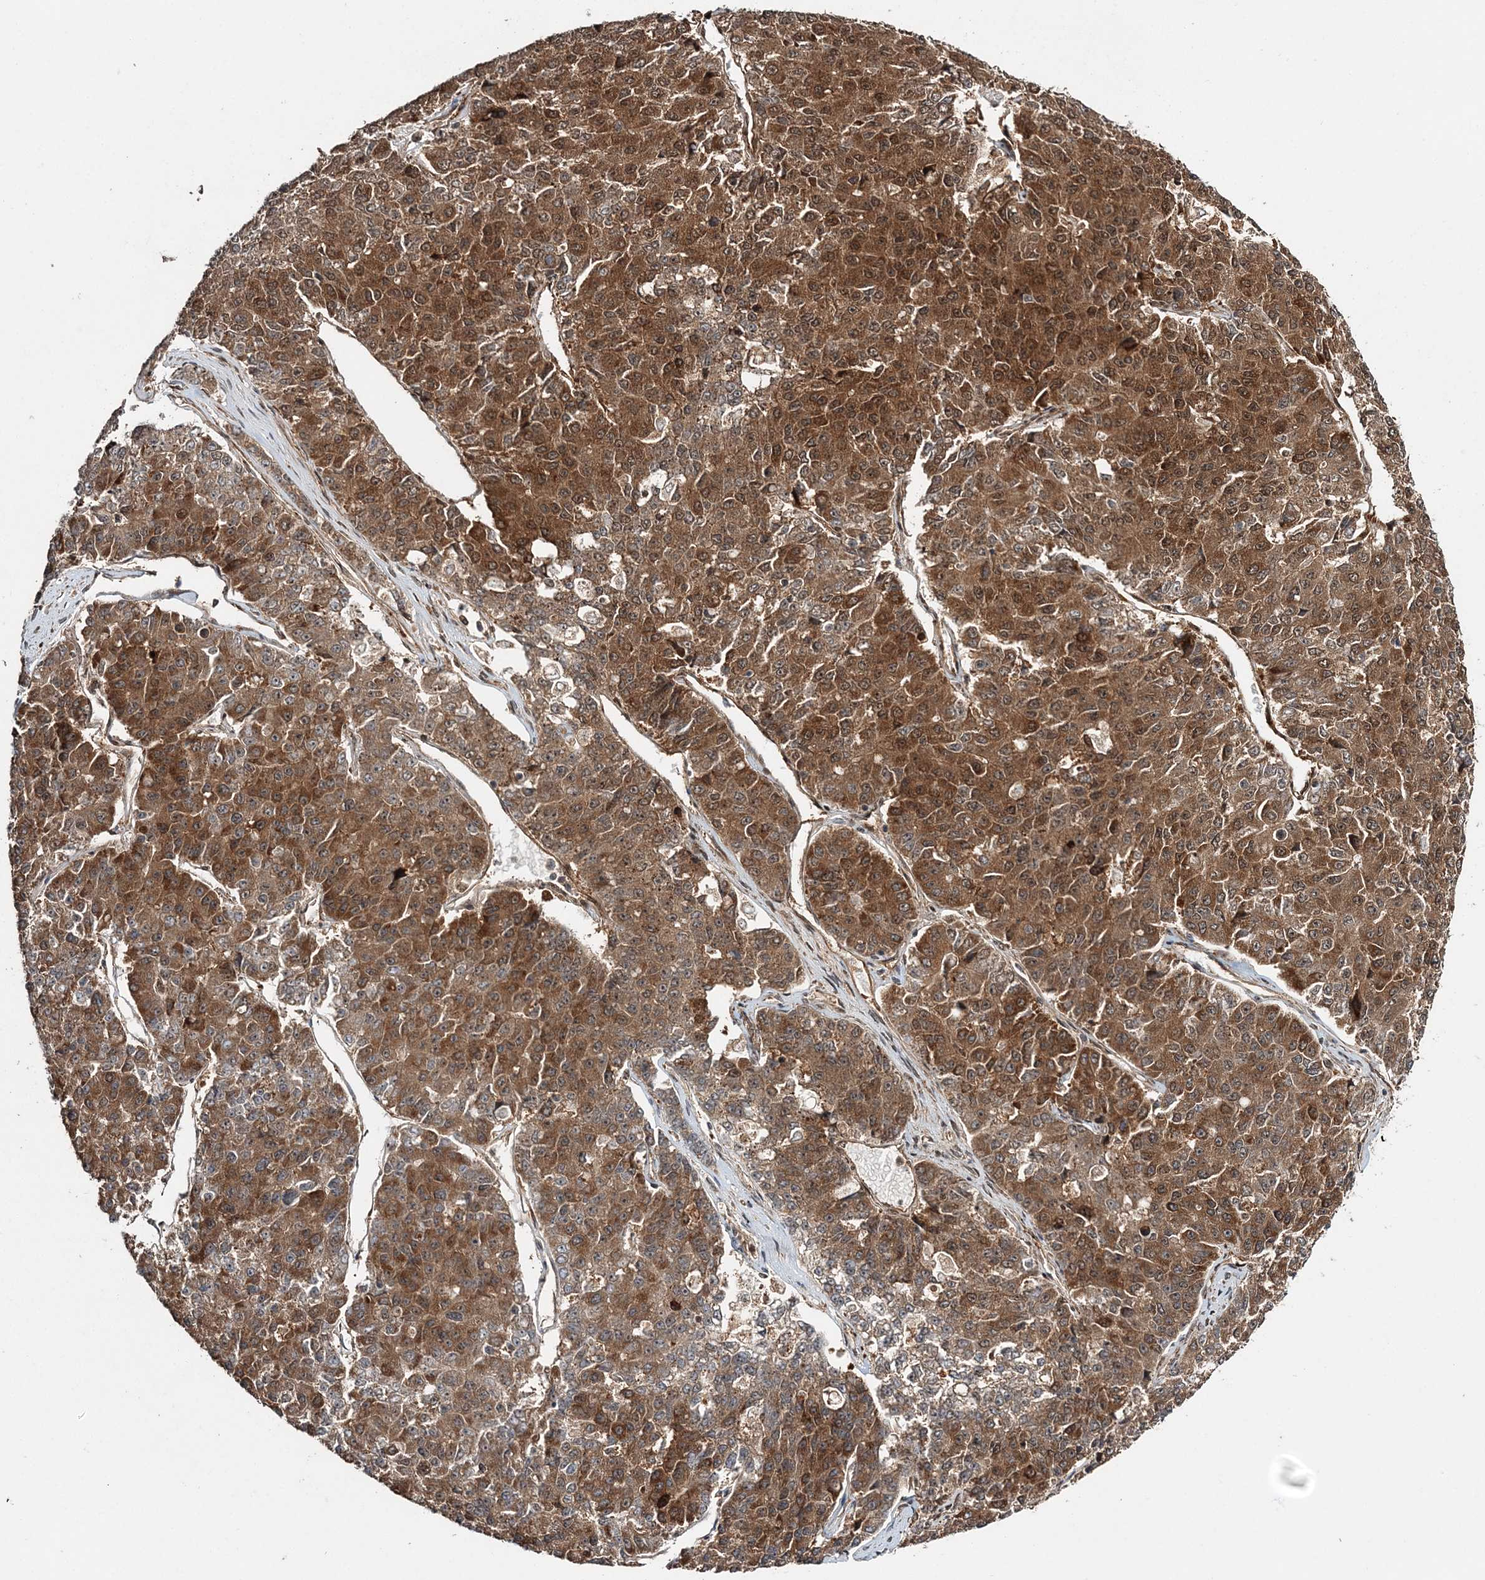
{"staining": {"intensity": "moderate", "quantity": ">75%", "location": "cytoplasmic/membranous,nuclear"}, "tissue": "pancreatic cancer", "cell_type": "Tumor cells", "image_type": "cancer", "snomed": [{"axis": "morphology", "description": "Adenocarcinoma, NOS"}, {"axis": "topography", "description": "Pancreas"}], "caption": "Tumor cells exhibit medium levels of moderate cytoplasmic/membranous and nuclear expression in approximately >75% of cells in human pancreatic cancer (adenocarcinoma).", "gene": "UBTD2", "patient": {"sex": "male", "age": 50}}